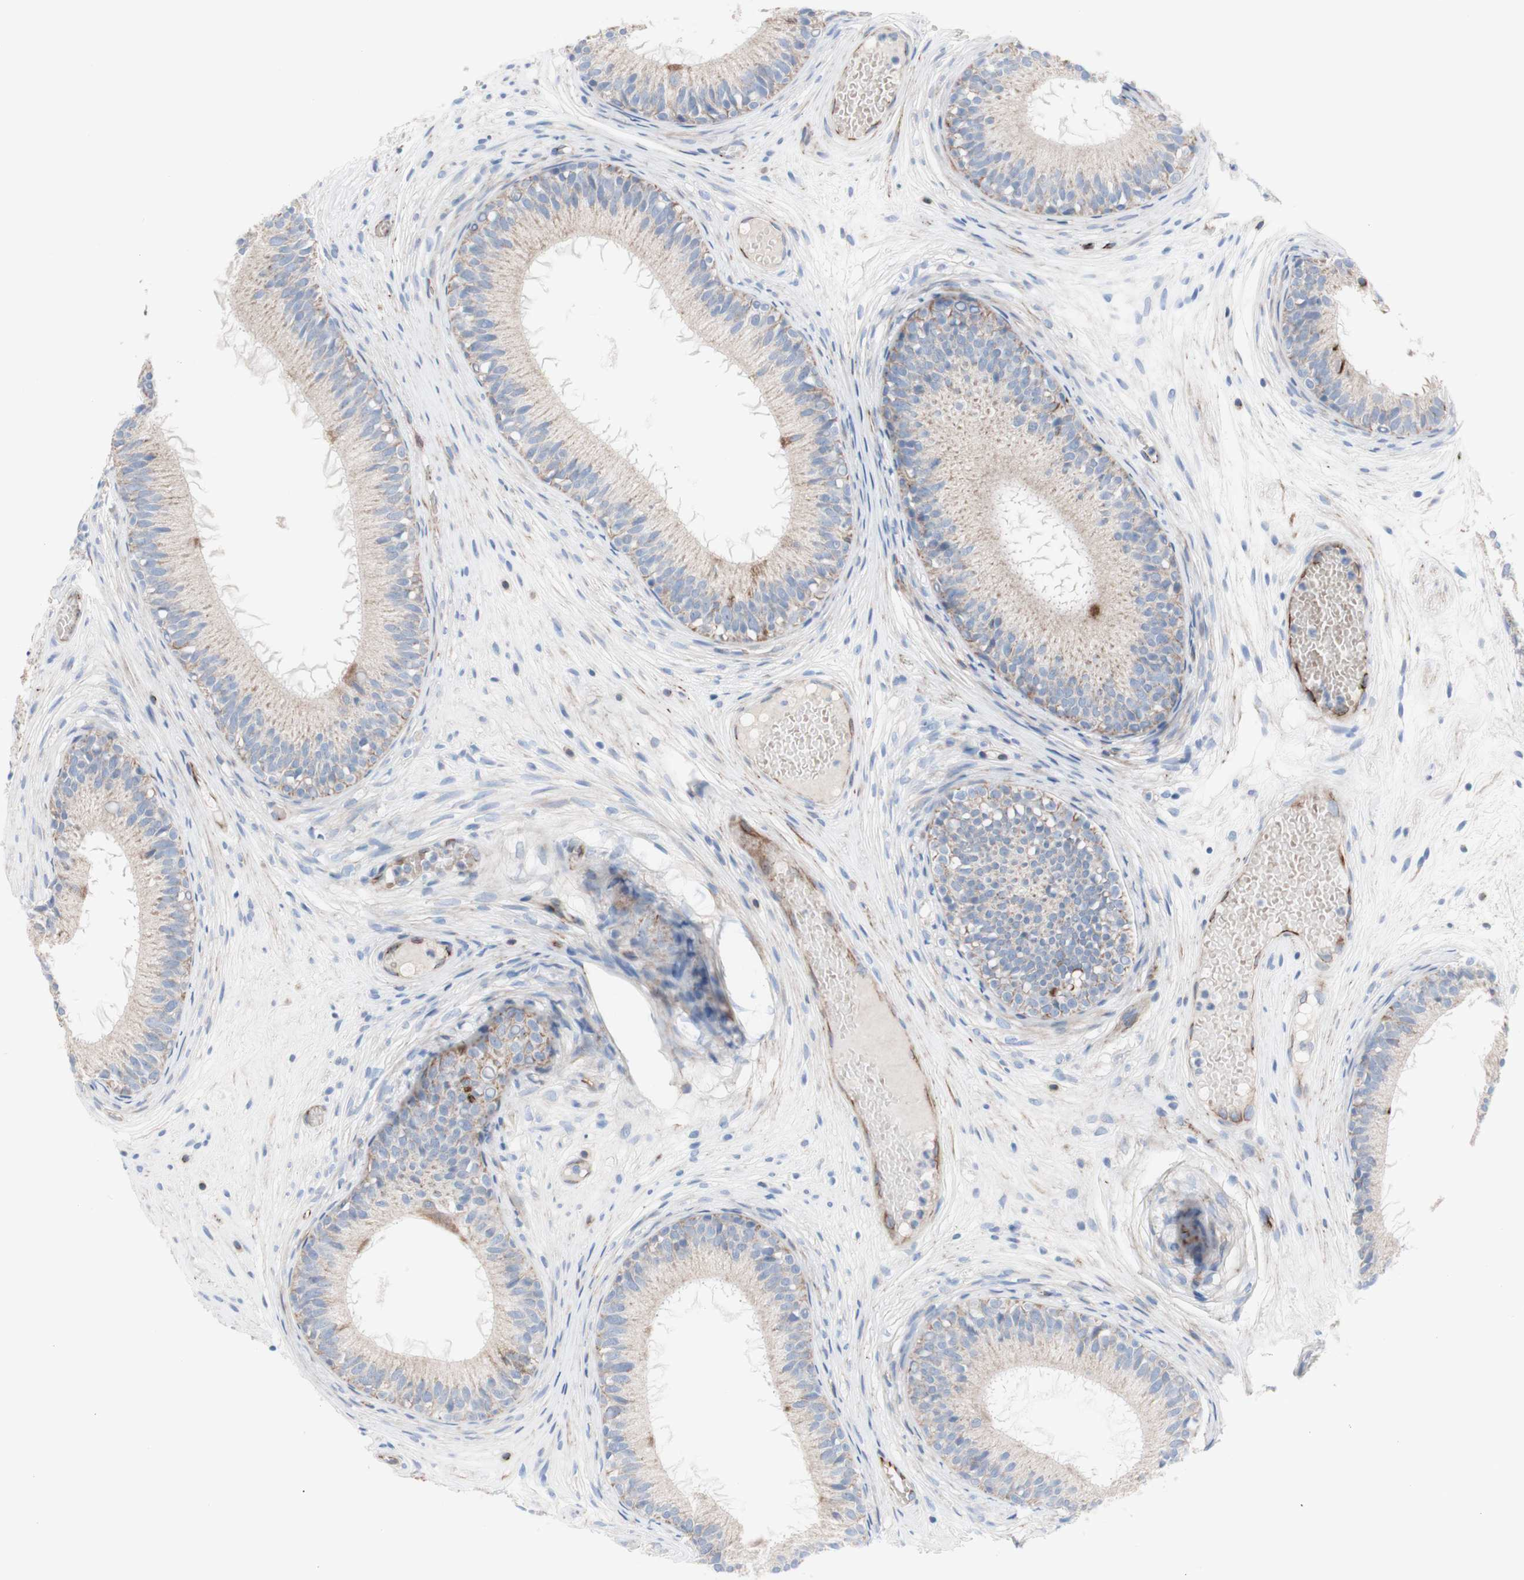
{"staining": {"intensity": "weak", "quantity": "<25%", "location": "cytoplasmic/membranous"}, "tissue": "epididymis", "cell_type": "Glandular cells", "image_type": "normal", "snomed": [{"axis": "morphology", "description": "Normal tissue, NOS"}, {"axis": "morphology", "description": "Atrophy, NOS"}, {"axis": "topography", "description": "Testis"}, {"axis": "topography", "description": "Epididymis"}], "caption": "The photomicrograph exhibits no staining of glandular cells in benign epididymis.", "gene": "AGPAT5", "patient": {"sex": "male", "age": 18}}